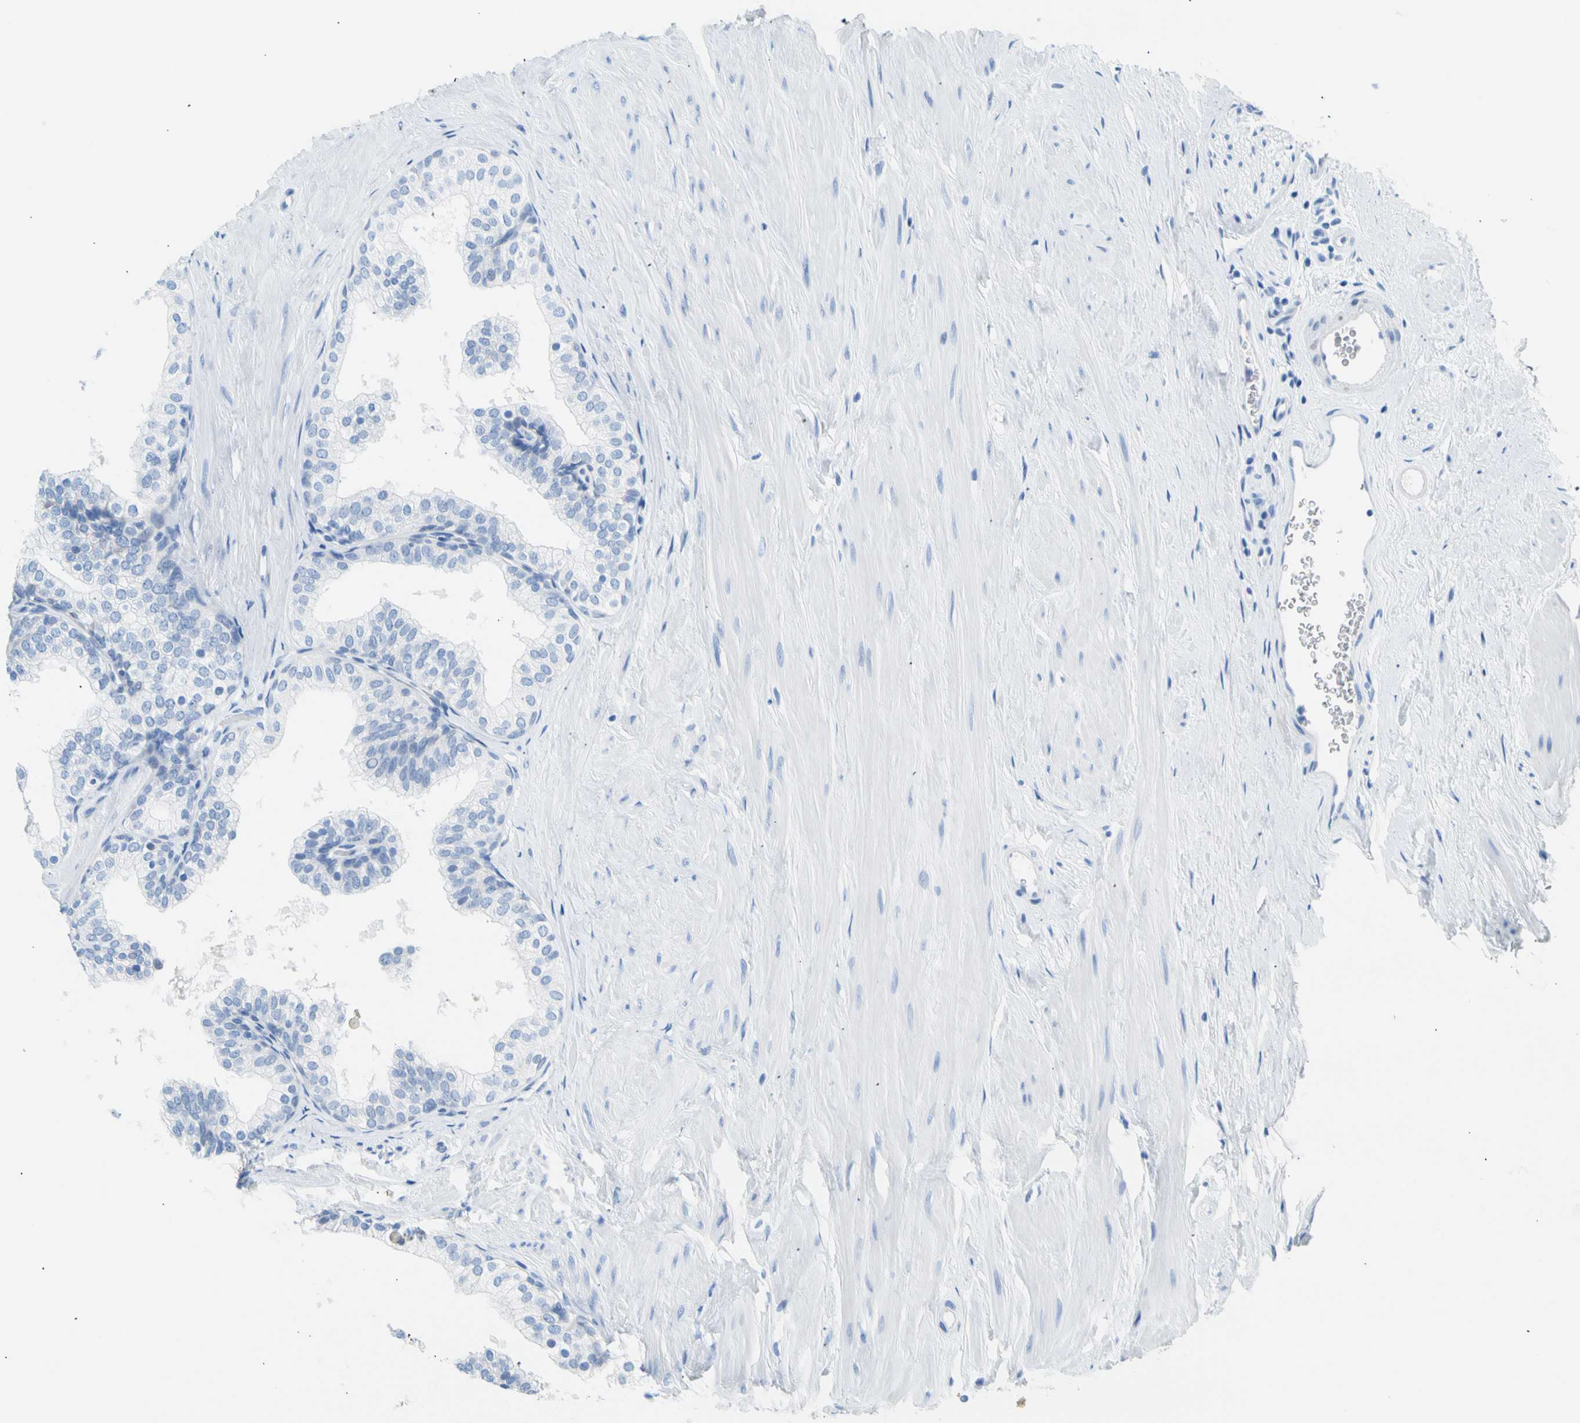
{"staining": {"intensity": "negative", "quantity": "none", "location": "none"}, "tissue": "prostate", "cell_type": "Glandular cells", "image_type": "normal", "snomed": [{"axis": "morphology", "description": "Normal tissue, NOS"}, {"axis": "topography", "description": "Prostate"}], "caption": "High magnification brightfield microscopy of benign prostate stained with DAB (brown) and counterstained with hematoxylin (blue): glandular cells show no significant staining. (DAB (3,3'-diaminobenzidine) immunohistochemistry with hematoxylin counter stain).", "gene": "CEL", "patient": {"sex": "male", "age": 60}}